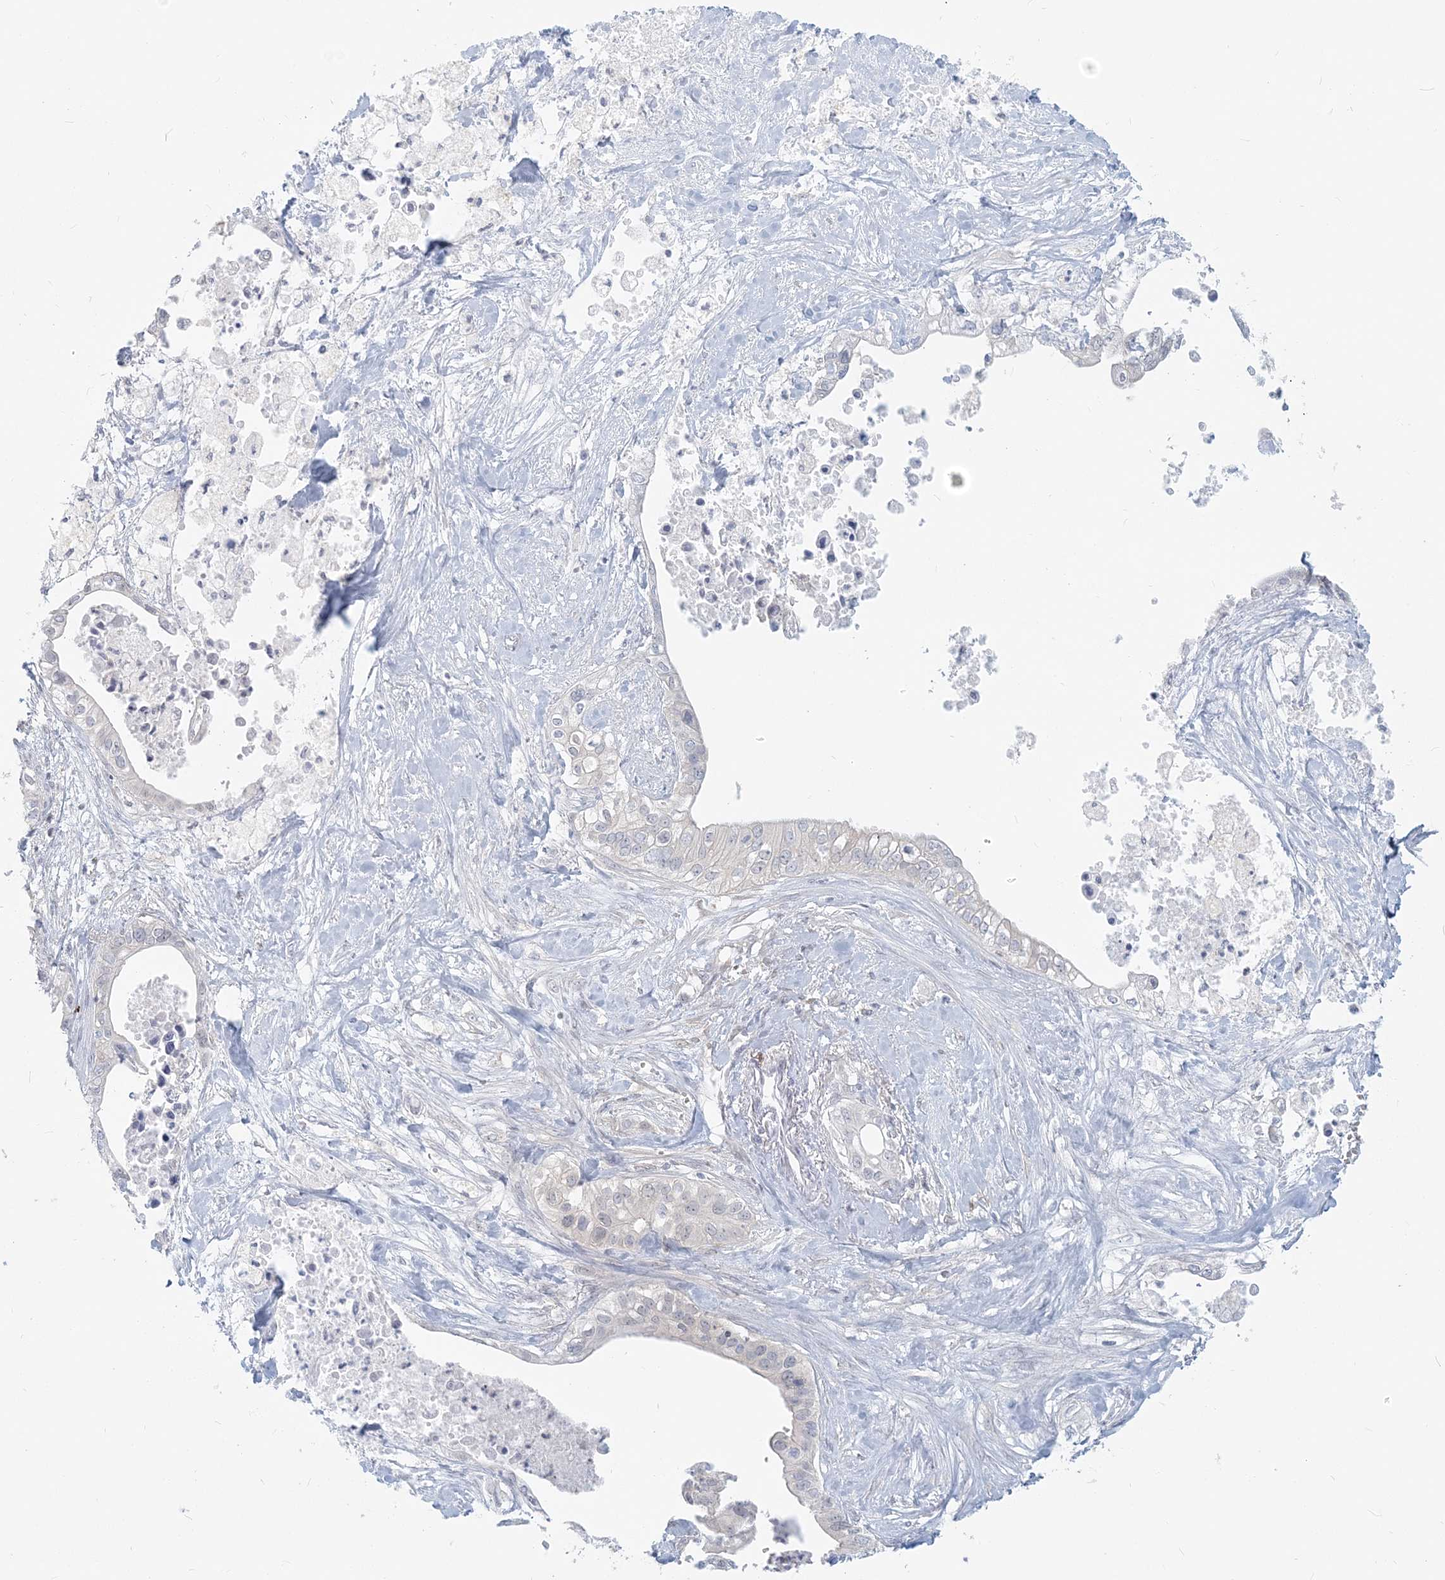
{"staining": {"intensity": "negative", "quantity": "none", "location": "none"}, "tissue": "pancreatic cancer", "cell_type": "Tumor cells", "image_type": "cancer", "snomed": [{"axis": "morphology", "description": "Adenocarcinoma, NOS"}, {"axis": "topography", "description": "Pancreas"}], "caption": "Pancreatic adenocarcinoma was stained to show a protein in brown. There is no significant staining in tumor cells. The staining is performed using DAB brown chromogen with nuclei counter-stained in using hematoxylin.", "gene": "GMPPA", "patient": {"sex": "female", "age": 78}}